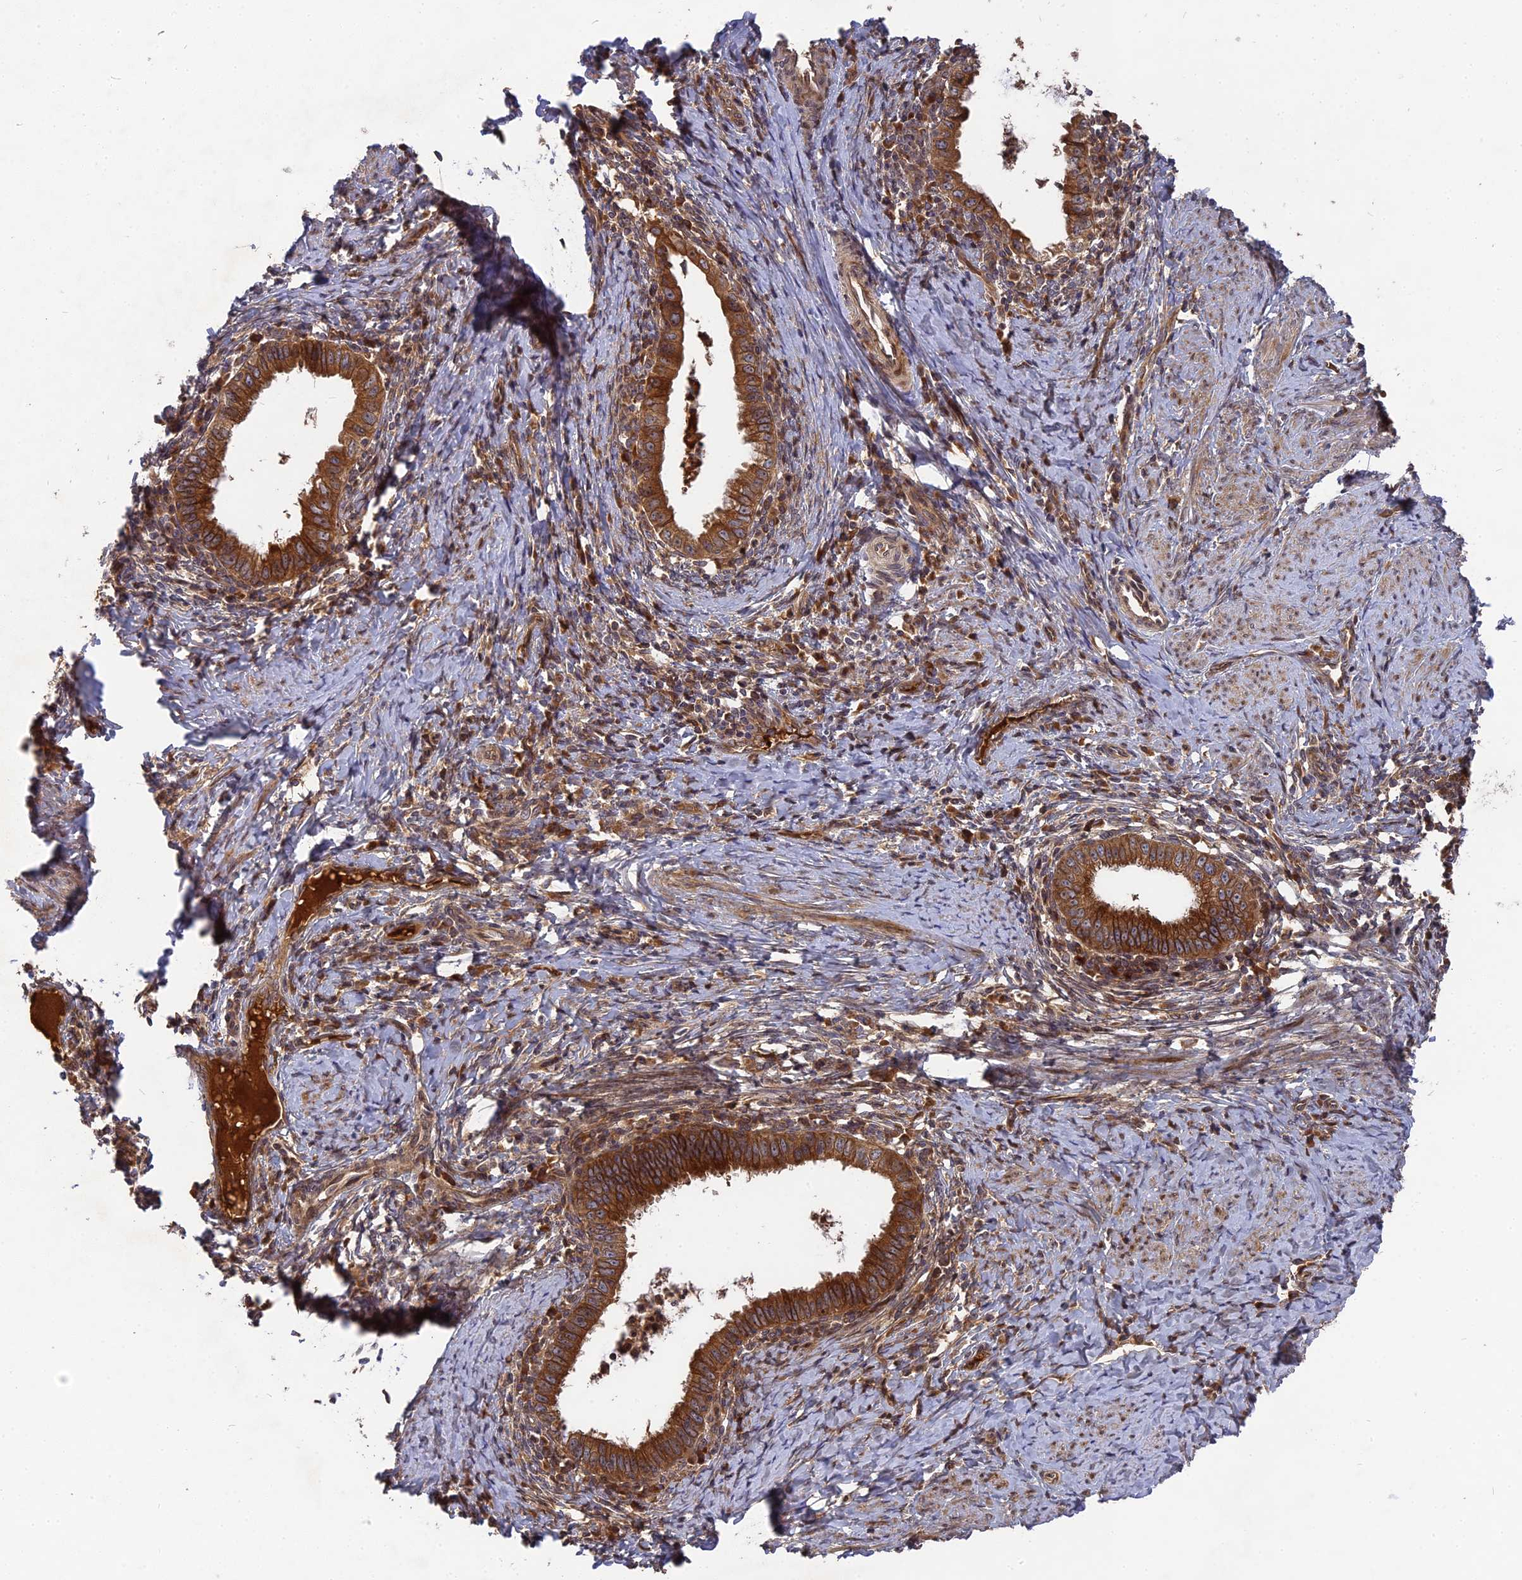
{"staining": {"intensity": "strong", "quantity": ">75%", "location": "cytoplasmic/membranous"}, "tissue": "cervical cancer", "cell_type": "Tumor cells", "image_type": "cancer", "snomed": [{"axis": "morphology", "description": "Adenocarcinoma, NOS"}, {"axis": "topography", "description": "Cervix"}], "caption": "Immunohistochemistry (IHC) (DAB (3,3'-diaminobenzidine)) staining of human adenocarcinoma (cervical) exhibits strong cytoplasmic/membranous protein positivity in approximately >75% of tumor cells.", "gene": "TMUB2", "patient": {"sex": "female", "age": 36}}